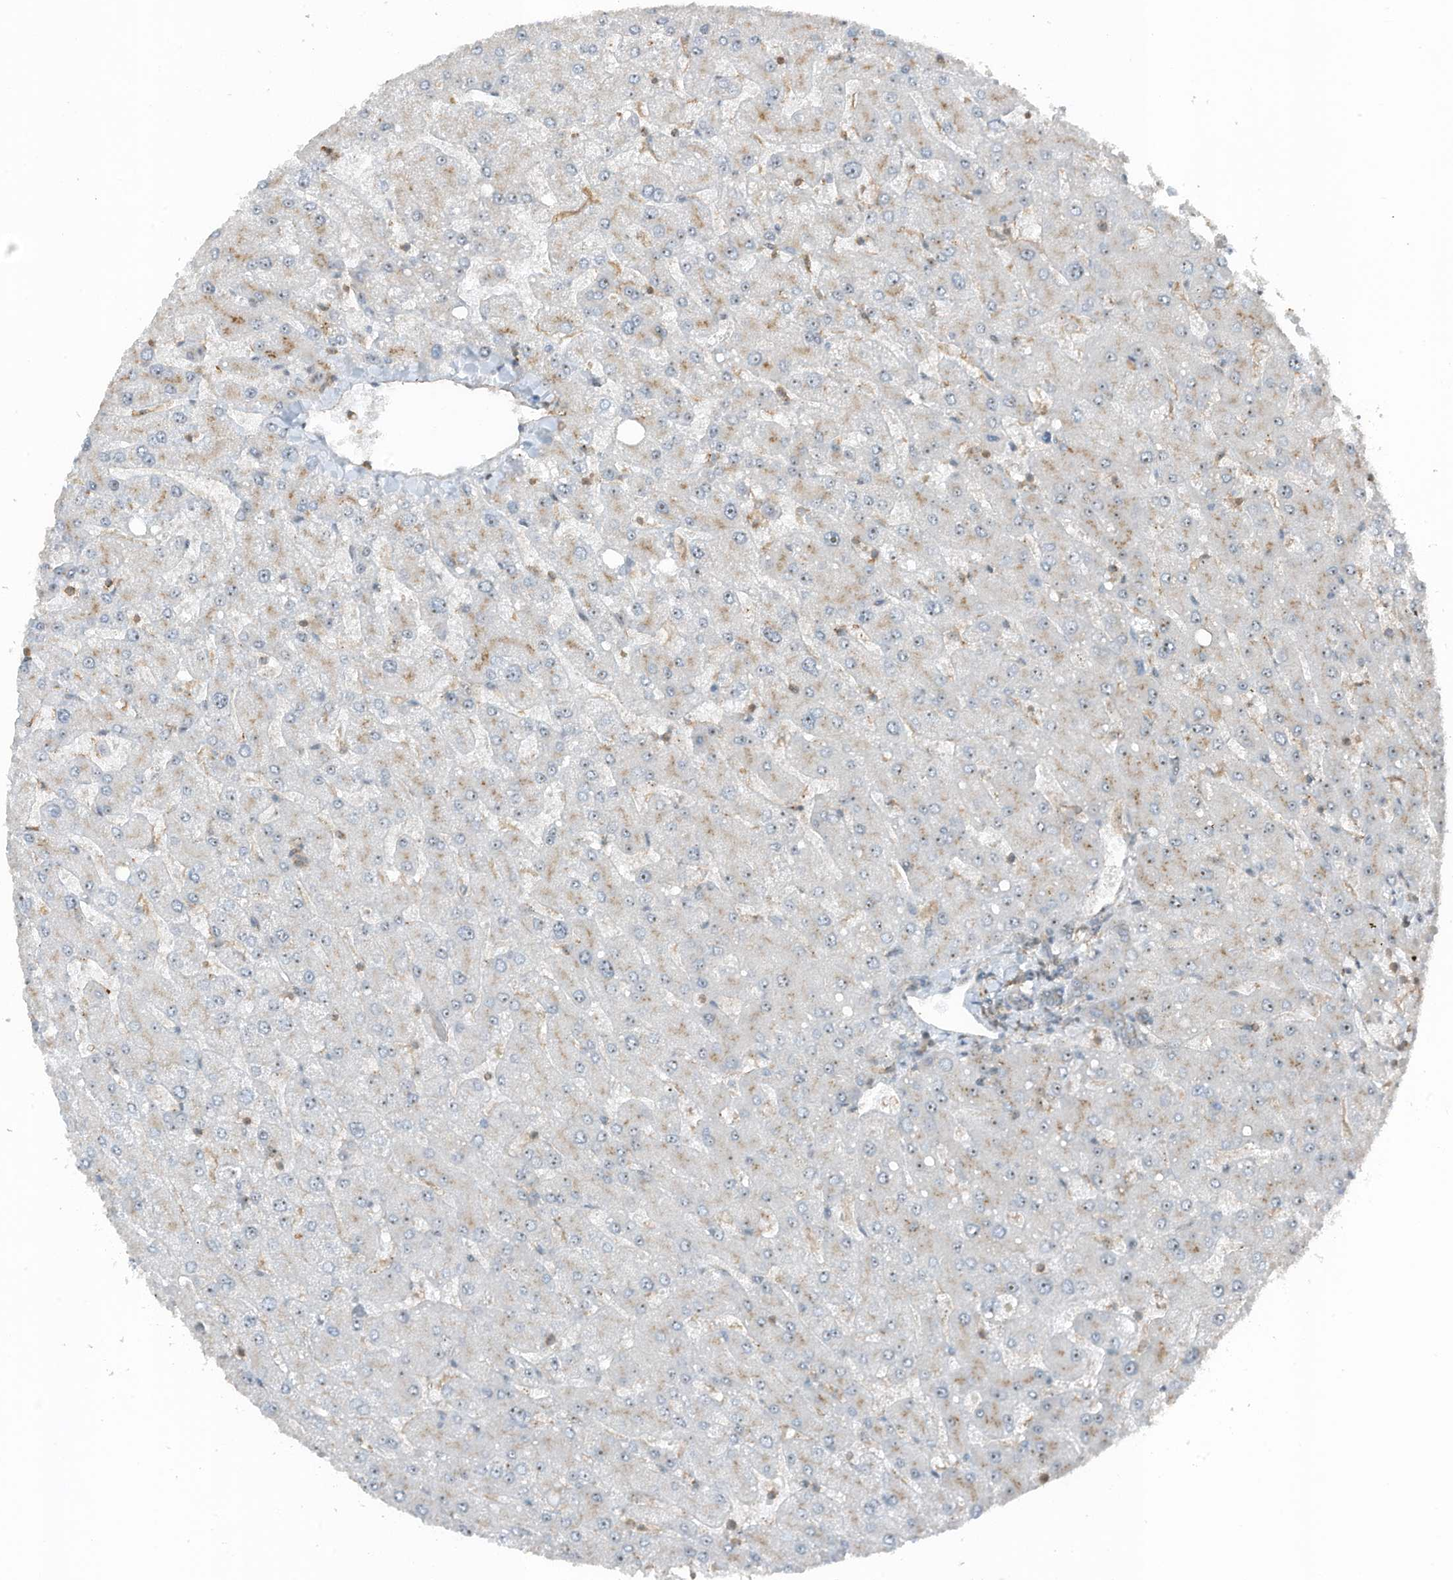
{"staining": {"intensity": "moderate", "quantity": "25%-75%", "location": "cytoplasmic/membranous,nuclear"}, "tissue": "liver", "cell_type": "Cholangiocytes", "image_type": "normal", "snomed": [{"axis": "morphology", "description": "Normal tissue, NOS"}, {"axis": "topography", "description": "Liver"}], "caption": "IHC staining of benign liver, which reveals medium levels of moderate cytoplasmic/membranous,nuclear expression in about 25%-75% of cholangiocytes indicating moderate cytoplasmic/membranous,nuclear protein staining. The staining was performed using DAB (brown) for protein detection and nuclei were counterstained in hematoxylin (blue).", "gene": "UTP3", "patient": {"sex": "male", "age": 55}}